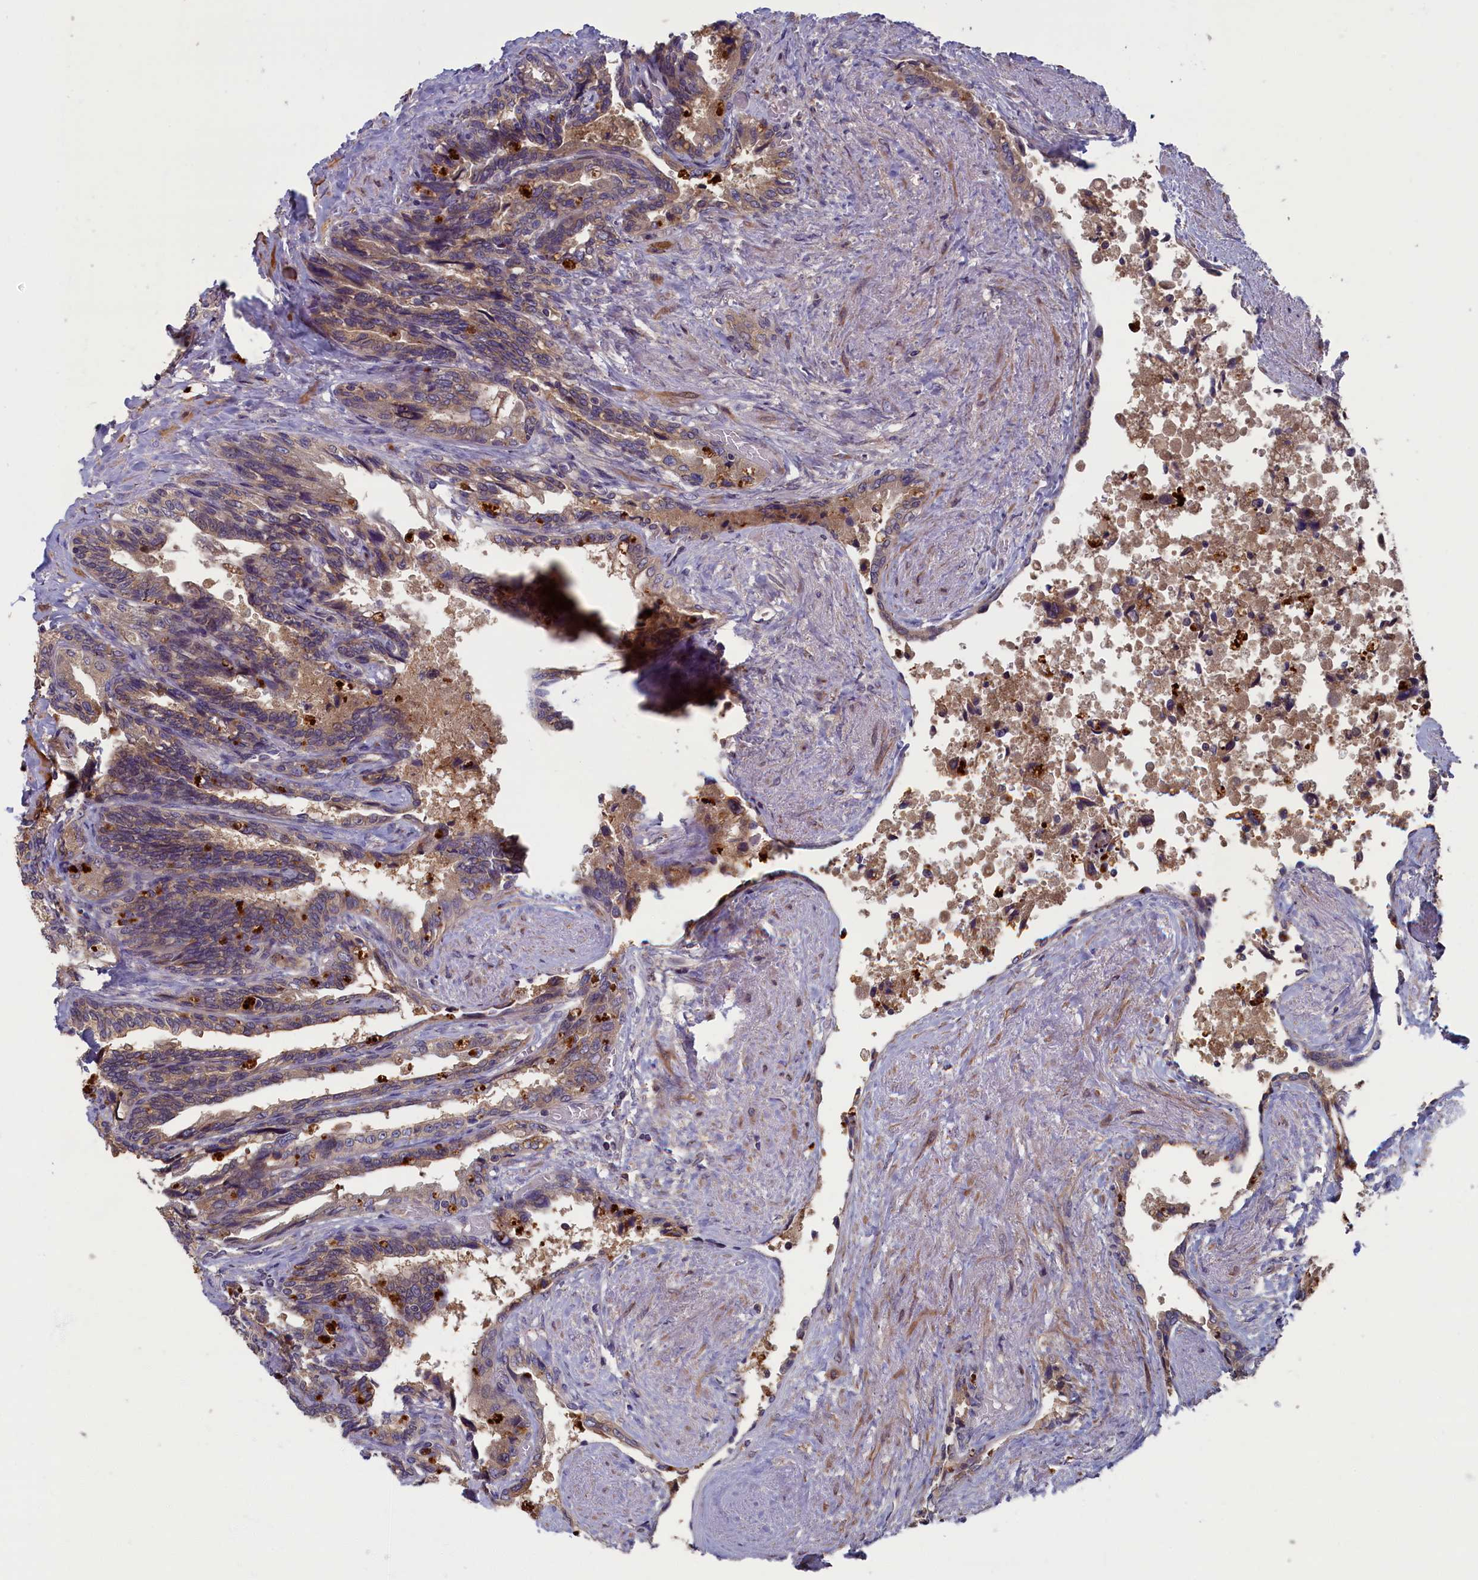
{"staining": {"intensity": "moderate", "quantity": ">75%", "location": "cytoplasmic/membranous"}, "tissue": "seminal vesicle", "cell_type": "Glandular cells", "image_type": "normal", "snomed": [{"axis": "morphology", "description": "Normal tissue, NOS"}, {"axis": "topography", "description": "Seminal veicle"}, {"axis": "topography", "description": "Peripheral nerve tissue"}], "caption": "An IHC micrograph of benign tissue is shown. Protein staining in brown shows moderate cytoplasmic/membranous positivity in seminal vesicle within glandular cells. The protein of interest is shown in brown color, while the nuclei are stained blue.", "gene": "TNK2", "patient": {"sex": "male", "age": 60}}